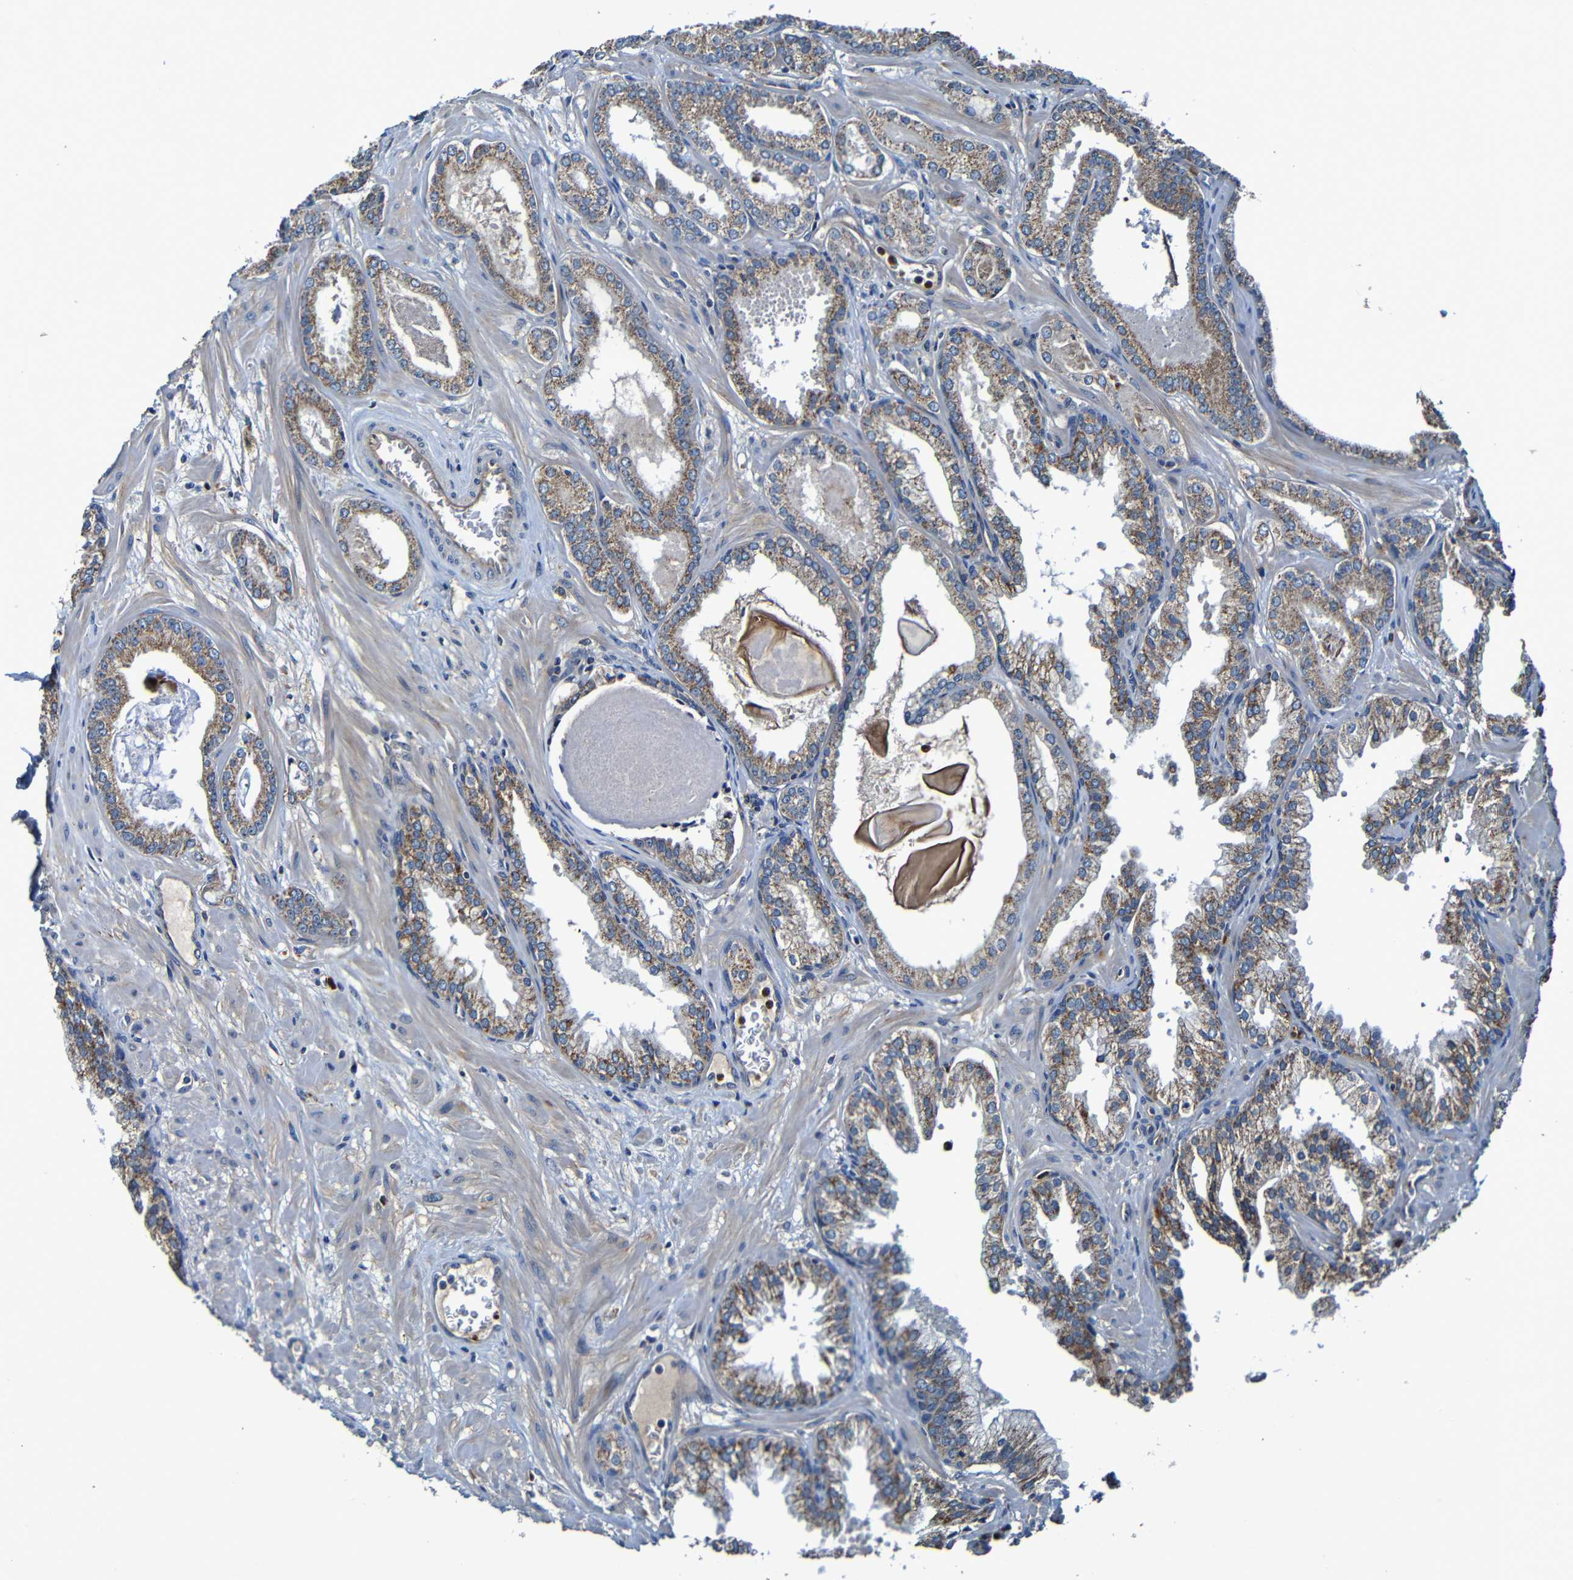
{"staining": {"intensity": "moderate", "quantity": "25%-75%", "location": "cytoplasmic/membranous"}, "tissue": "prostate cancer", "cell_type": "Tumor cells", "image_type": "cancer", "snomed": [{"axis": "morphology", "description": "Adenocarcinoma, Low grade"}, {"axis": "topography", "description": "Prostate"}], "caption": "Immunohistochemistry micrograph of adenocarcinoma (low-grade) (prostate) stained for a protein (brown), which reveals medium levels of moderate cytoplasmic/membranous staining in approximately 25%-75% of tumor cells.", "gene": "ADAM15", "patient": {"sex": "male", "age": 59}}